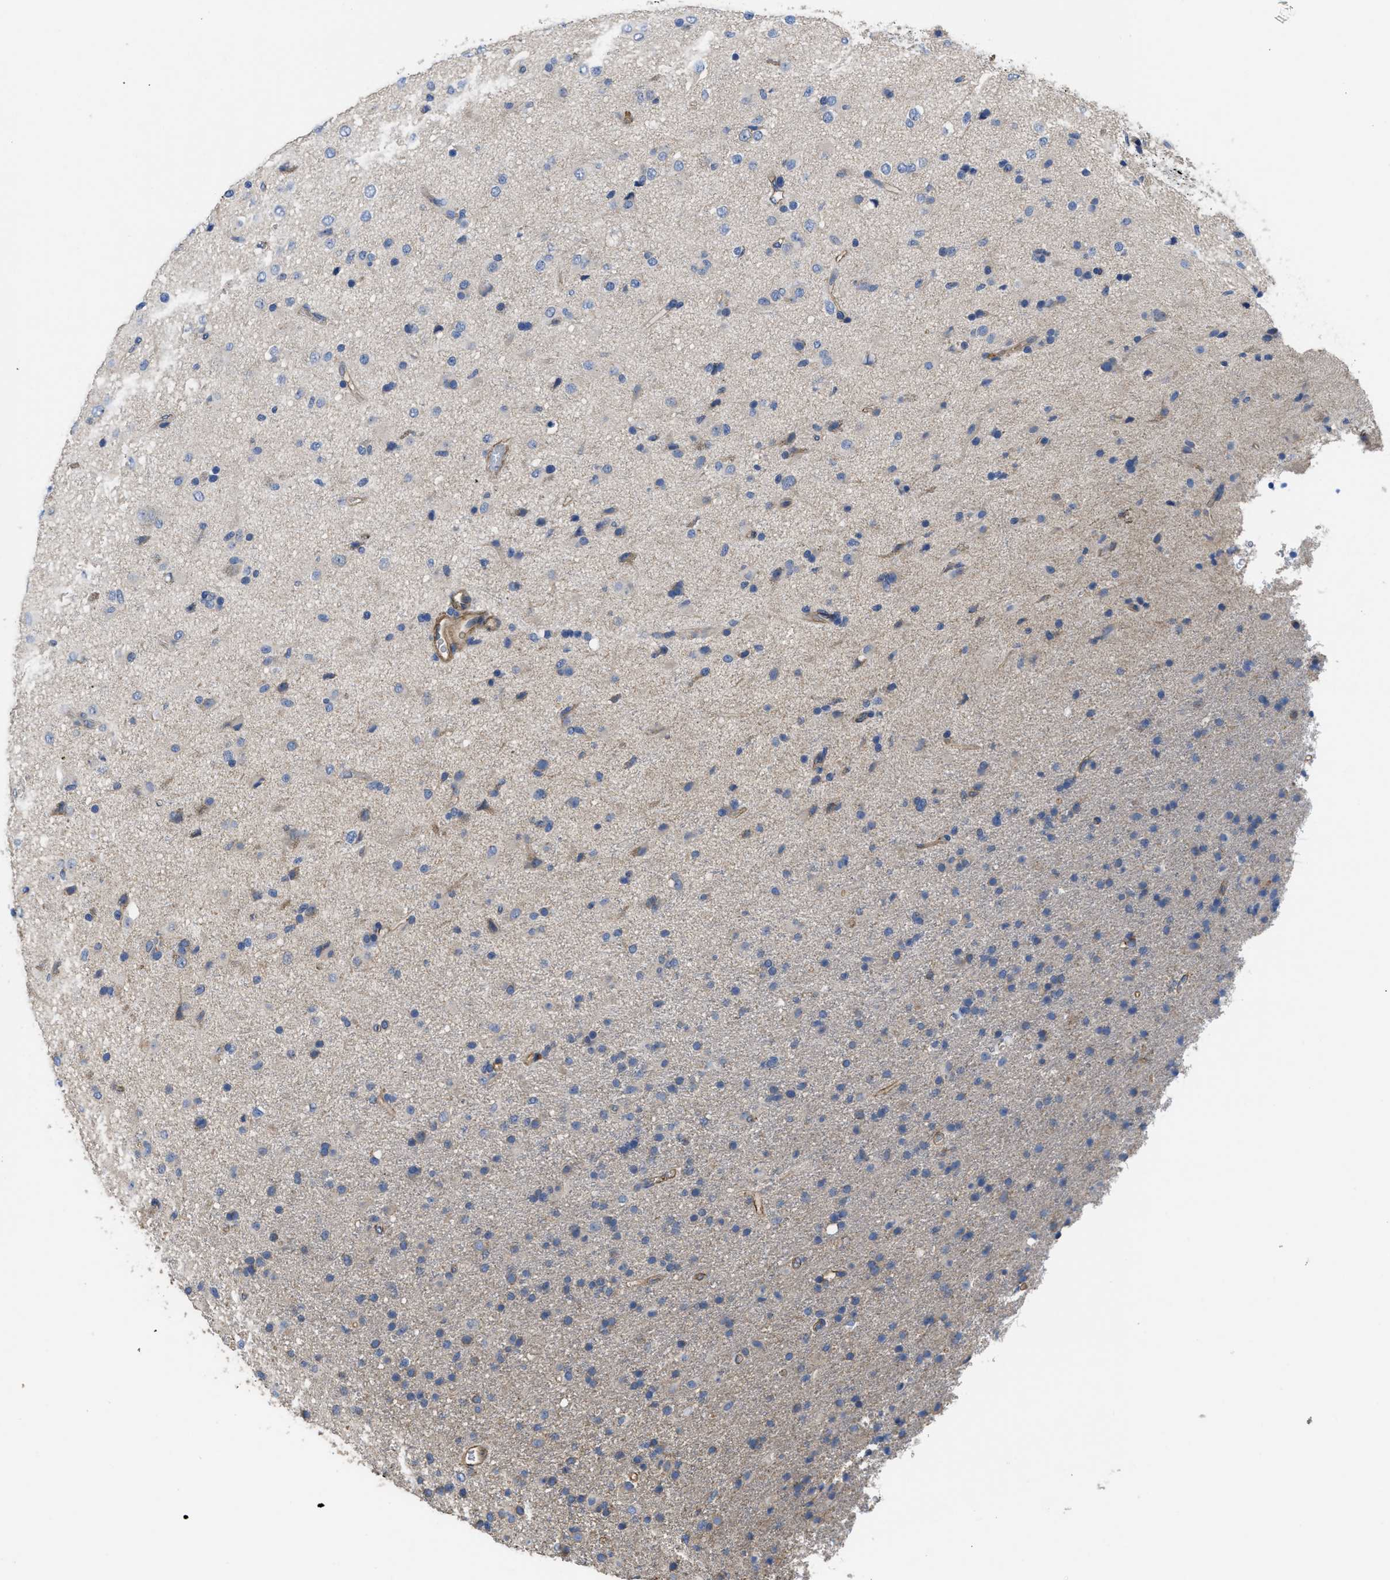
{"staining": {"intensity": "negative", "quantity": "none", "location": "none"}, "tissue": "glioma", "cell_type": "Tumor cells", "image_type": "cancer", "snomed": [{"axis": "morphology", "description": "Glioma, malignant, Low grade"}, {"axis": "topography", "description": "Brain"}], "caption": "Immunohistochemistry of human glioma exhibits no positivity in tumor cells.", "gene": "USP4", "patient": {"sex": "male", "age": 65}}